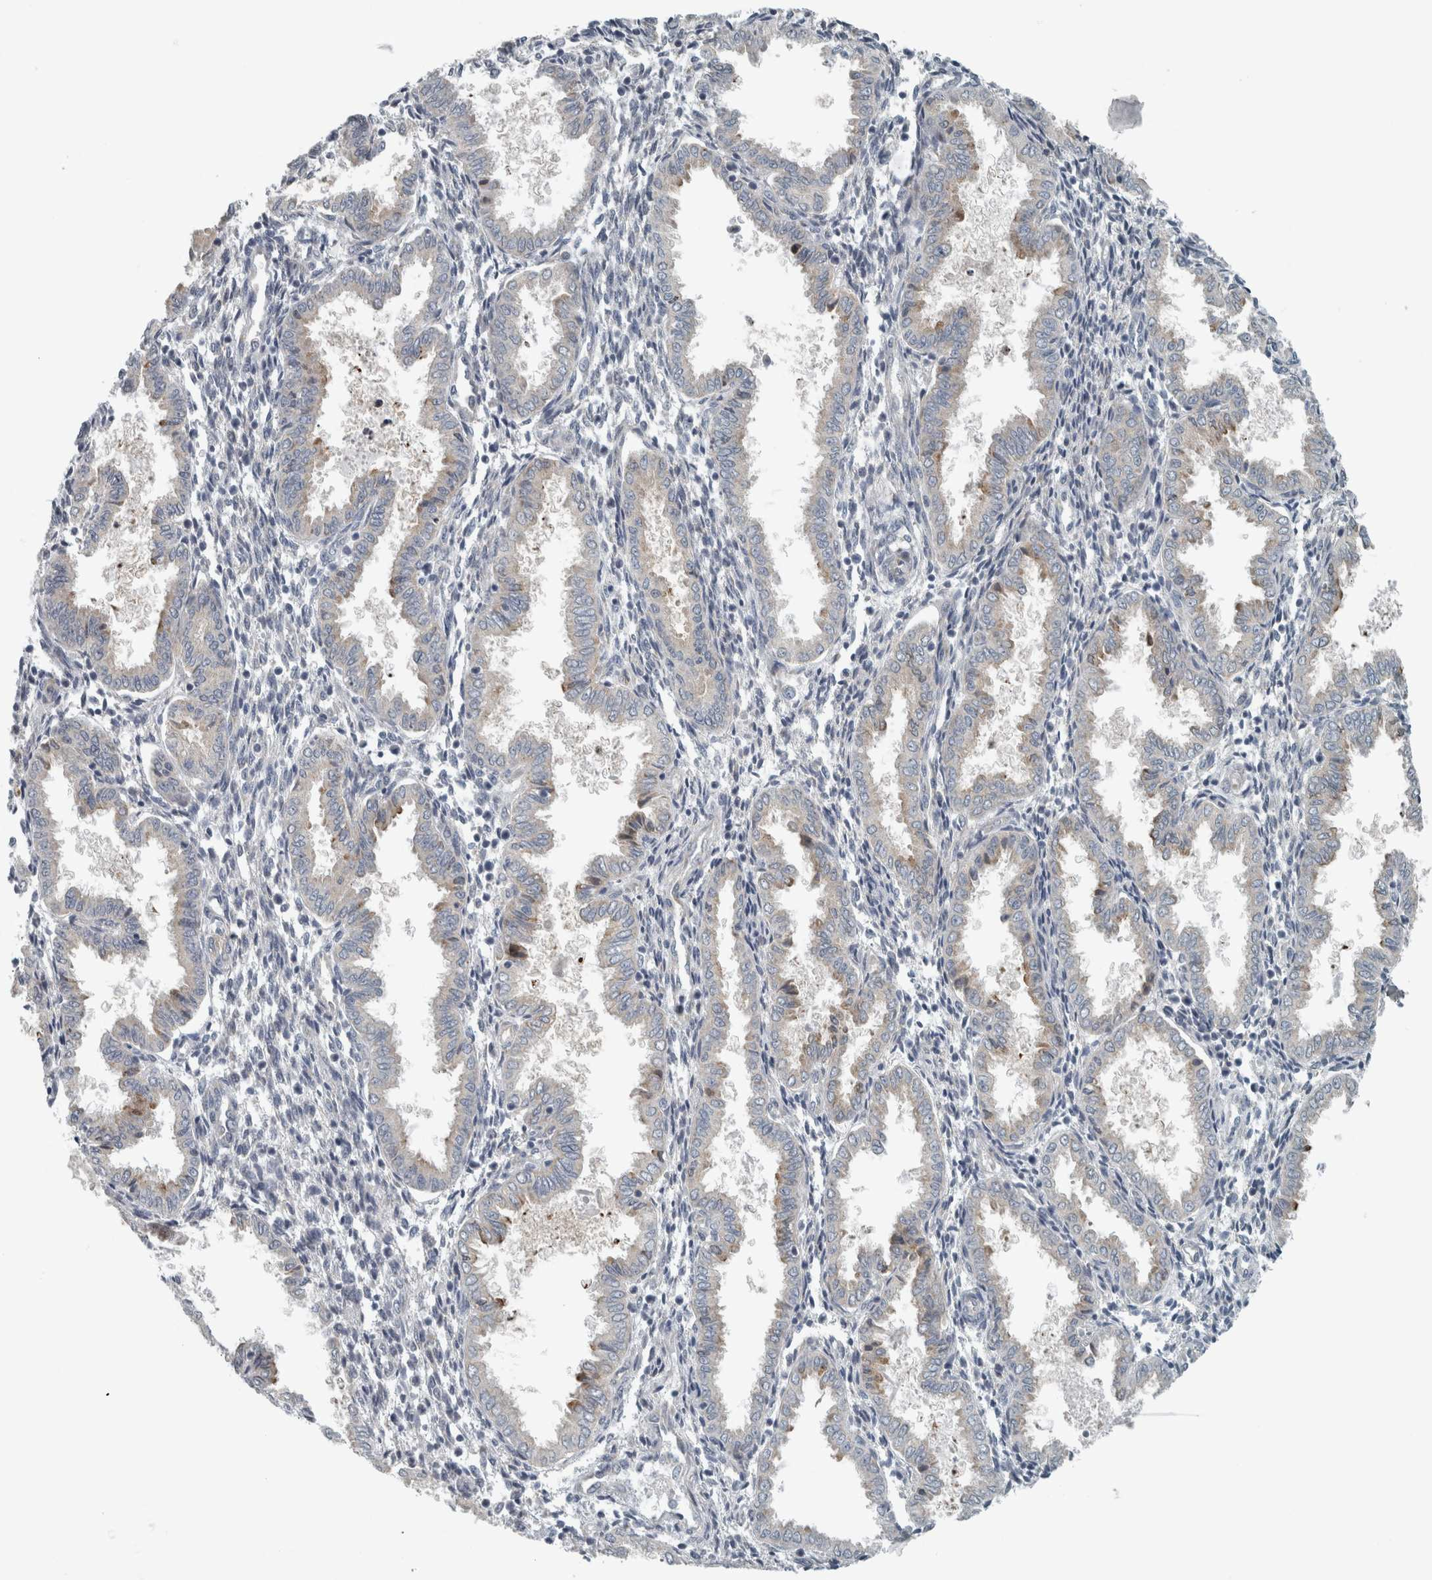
{"staining": {"intensity": "weak", "quantity": "<25%", "location": "cytoplasmic/membranous"}, "tissue": "endometrium", "cell_type": "Cells in endometrial stroma", "image_type": "normal", "snomed": [{"axis": "morphology", "description": "Normal tissue, NOS"}, {"axis": "topography", "description": "Endometrium"}], "caption": "This is an IHC image of unremarkable endometrium. There is no expression in cells in endometrial stroma.", "gene": "KIF1C", "patient": {"sex": "female", "age": 33}}